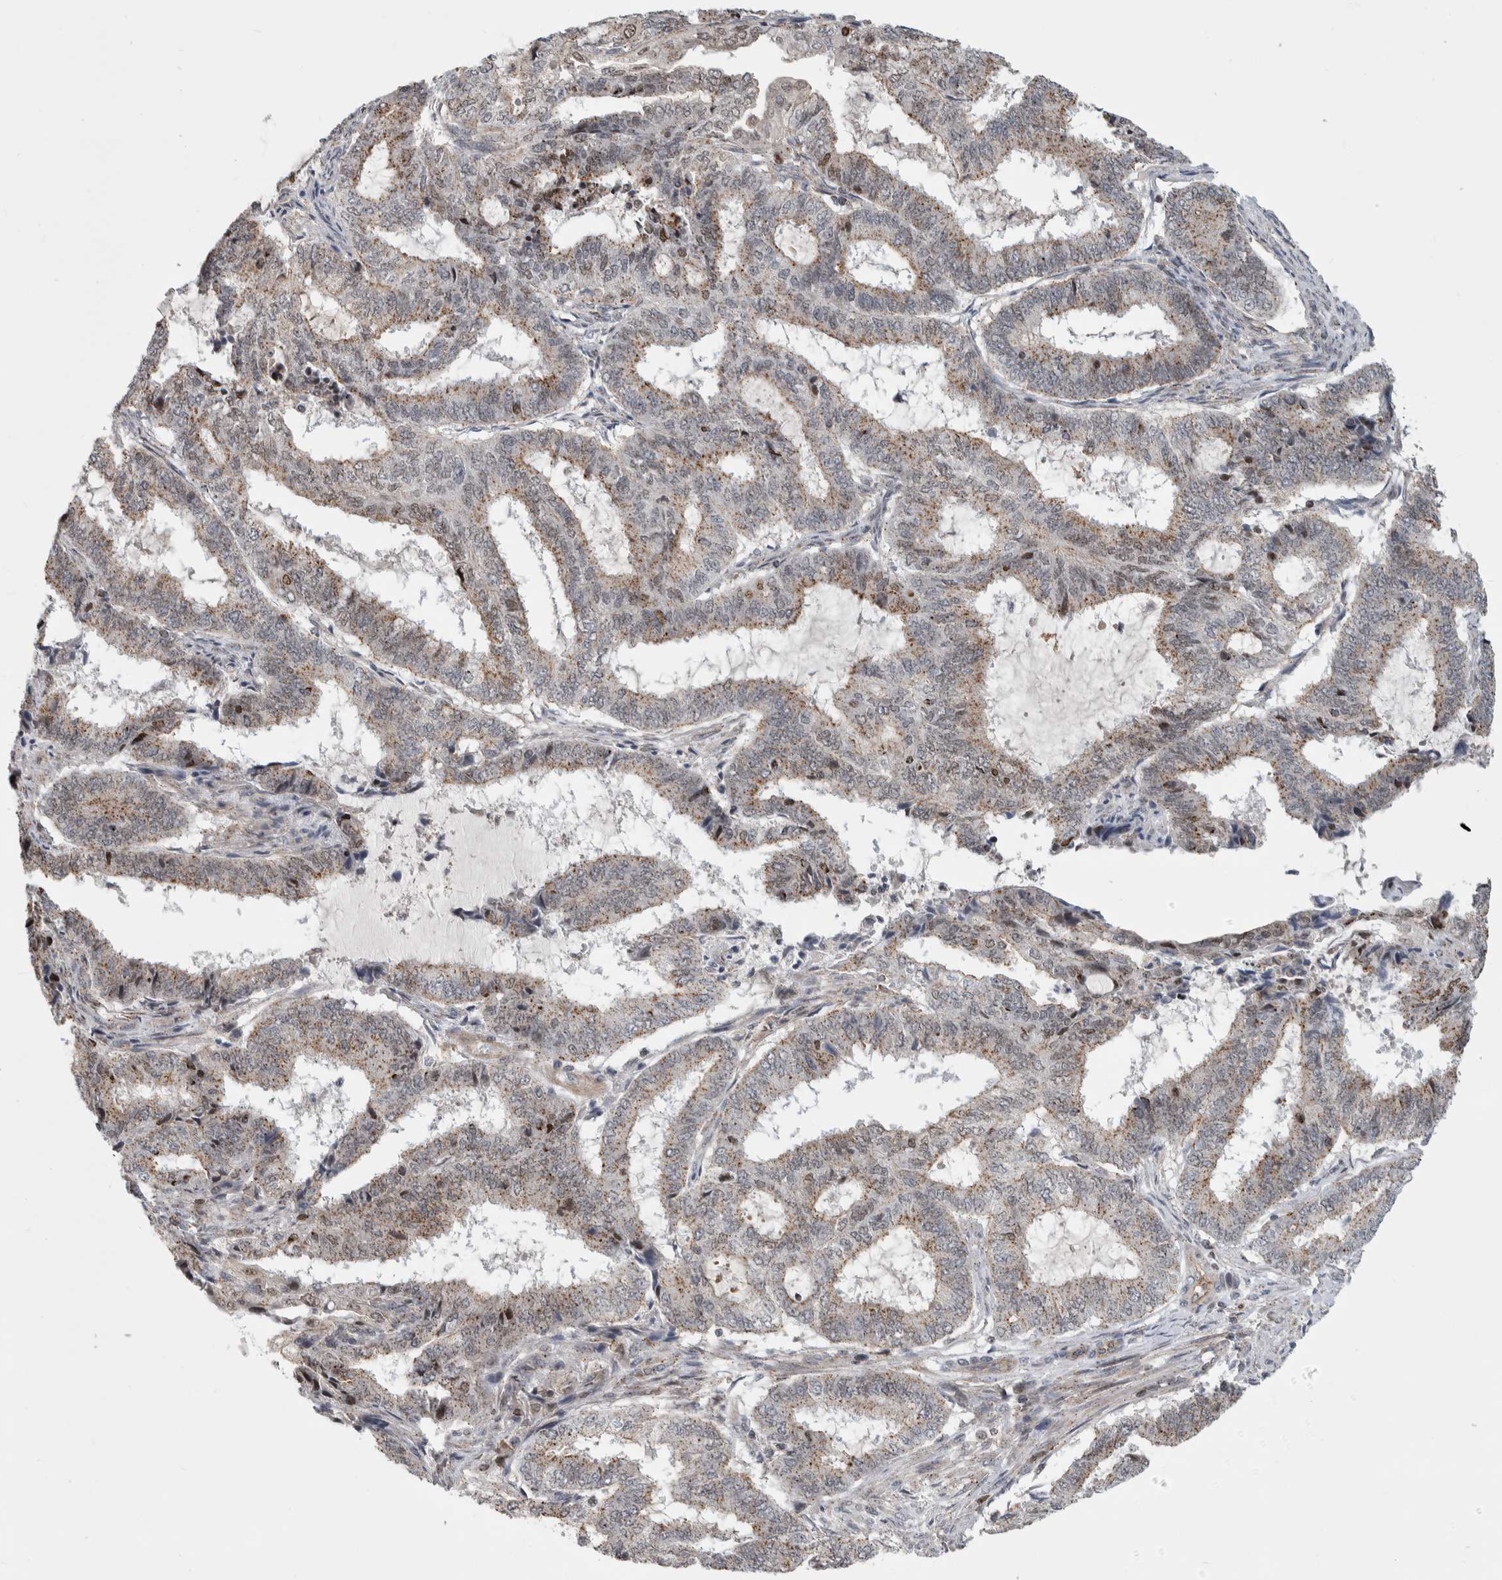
{"staining": {"intensity": "weak", "quantity": ">75%", "location": "cytoplasmic/membranous"}, "tissue": "endometrial cancer", "cell_type": "Tumor cells", "image_type": "cancer", "snomed": [{"axis": "morphology", "description": "Adenocarcinoma, NOS"}, {"axis": "topography", "description": "Endometrium"}], "caption": "Weak cytoplasmic/membranous protein positivity is identified in about >75% of tumor cells in adenocarcinoma (endometrial). The staining was performed using DAB, with brown indicating positive protein expression. Nuclei are stained blue with hematoxylin.", "gene": "MSL1", "patient": {"sex": "female", "age": 51}}